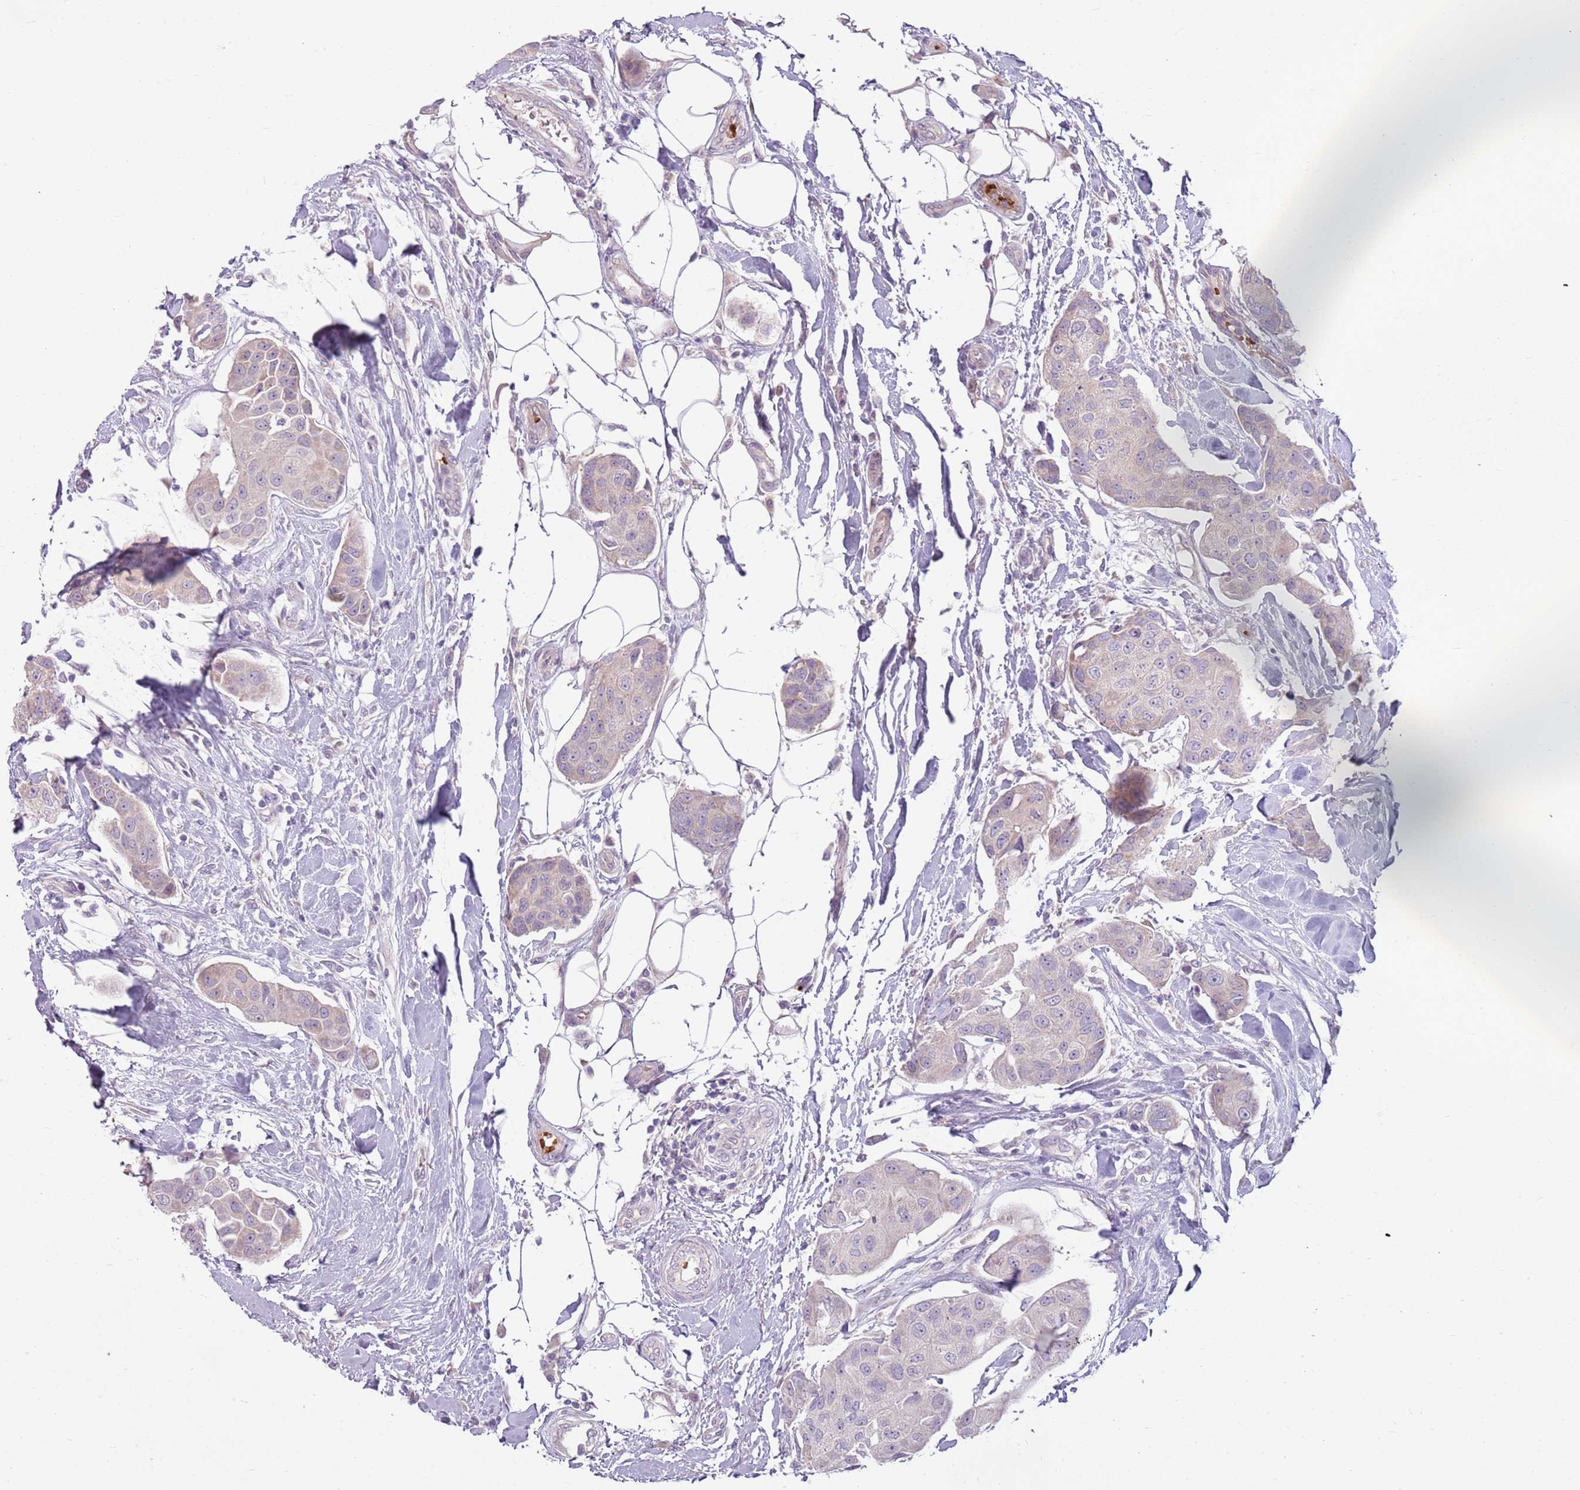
{"staining": {"intensity": "negative", "quantity": "none", "location": "none"}, "tissue": "breast cancer", "cell_type": "Tumor cells", "image_type": "cancer", "snomed": [{"axis": "morphology", "description": "Duct carcinoma"}, {"axis": "topography", "description": "Breast"}, {"axis": "topography", "description": "Lymph node"}], "caption": "High power microscopy micrograph of an immunohistochemistry histopathology image of breast cancer (intraductal carcinoma), revealing no significant staining in tumor cells. The staining was performed using DAB (3,3'-diaminobenzidine) to visualize the protein expression in brown, while the nuclei were stained in blue with hematoxylin (Magnification: 20x).", "gene": "HSPA14", "patient": {"sex": "female", "age": 80}}